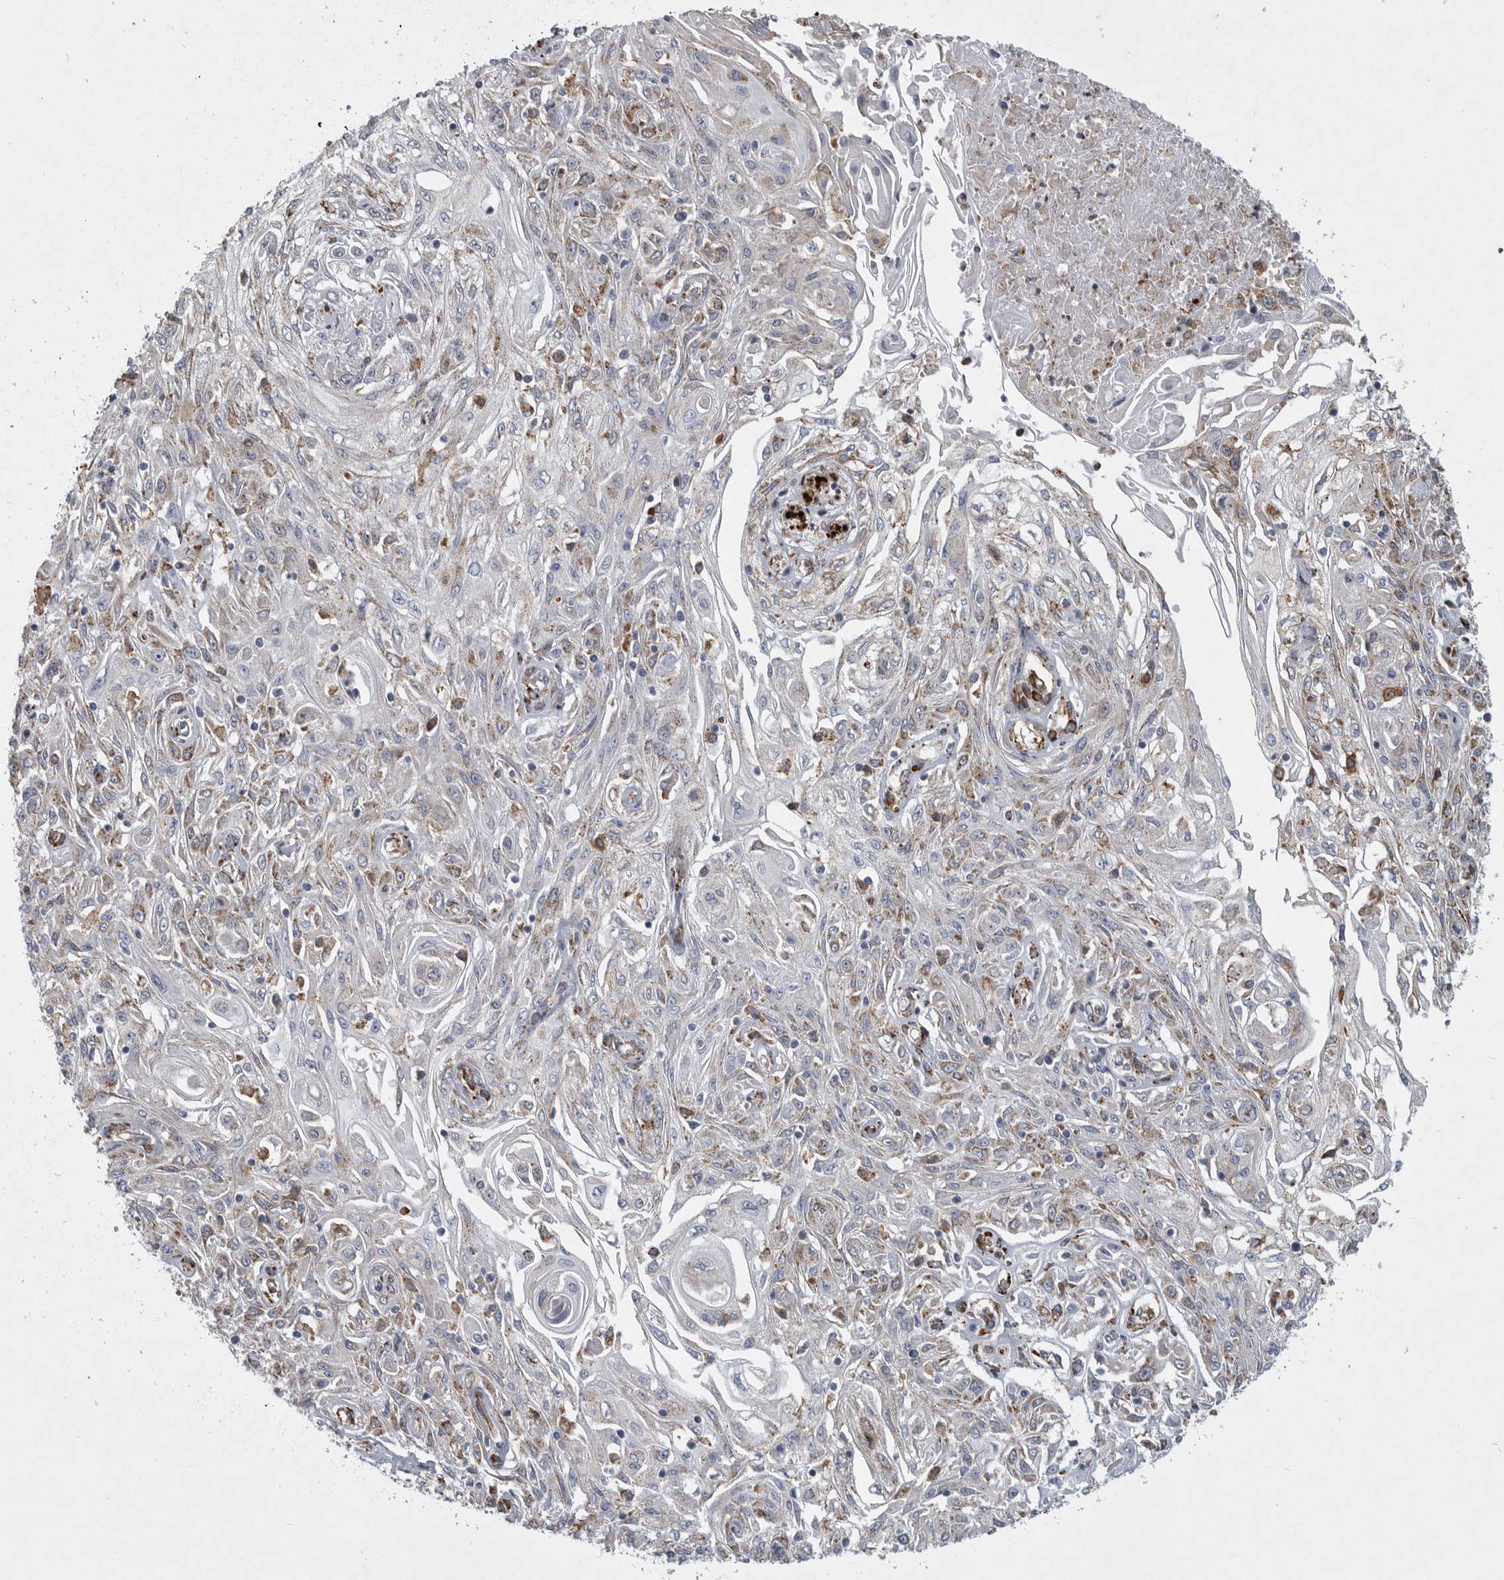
{"staining": {"intensity": "moderate", "quantity": "<25%", "location": "cytoplasmic/membranous"}, "tissue": "skin cancer", "cell_type": "Tumor cells", "image_type": "cancer", "snomed": [{"axis": "morphology", "description": "Squamous cell carcinoma, NOS"}, {"axis": "morphology", "description": "Squamous cell carcinoma, metastatic, NOS"}, {"axis": "topography", "description": "Skin"}, {"axis": "topography", "description": "Lymph node"}], "caption": "Human skin squamous cell carcinoma stained for a protein (brown) exhibits moderate cytoplasmic/membranous positive expression in about <25% of tumor cells.", "gene": "MINPP1", "patient": {"sex": "male", "age": 75}}